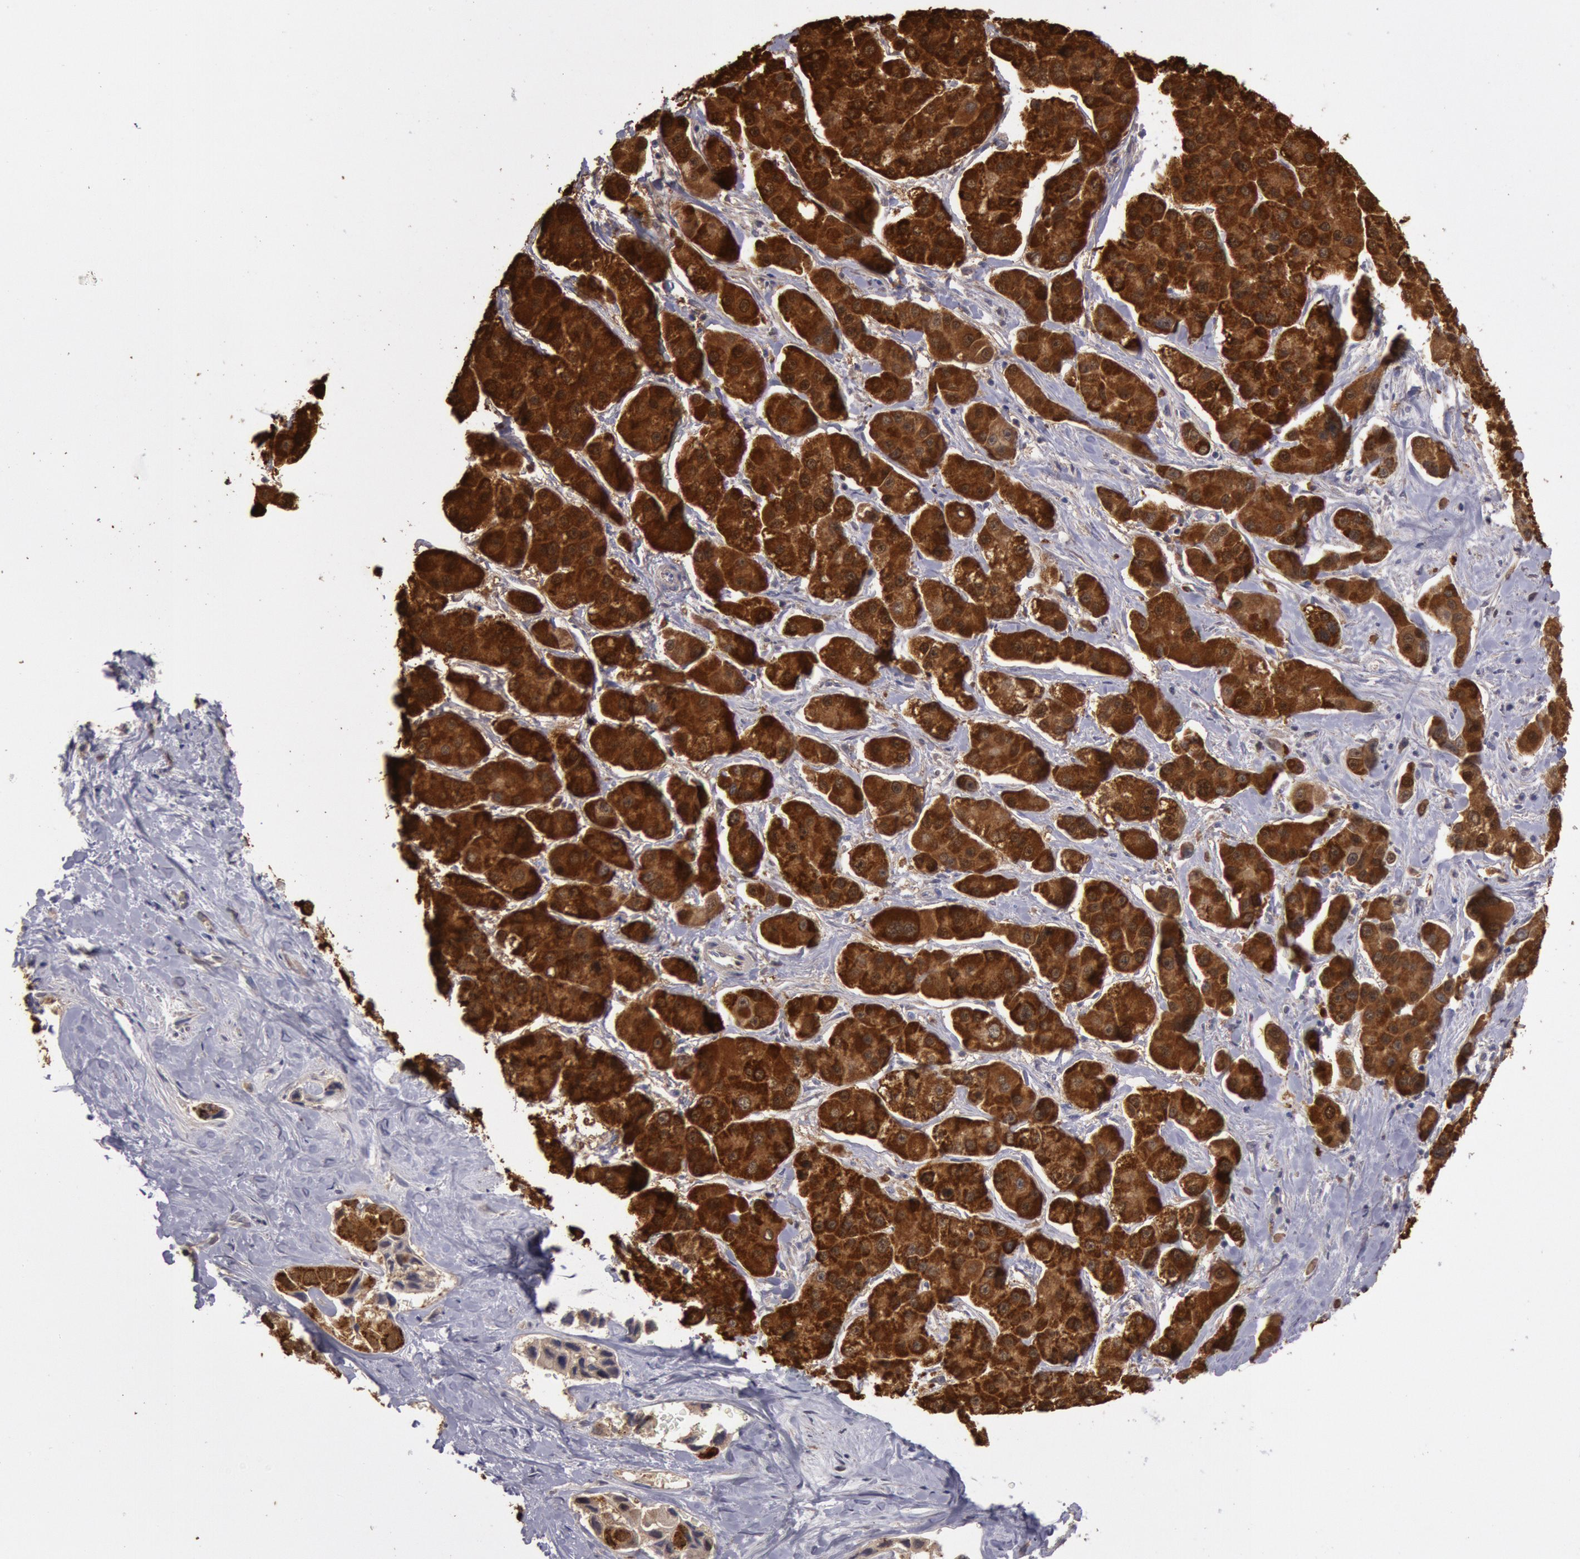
{"staining": {"intensity": "strong", "quantity": ">75%", "location": "cytoplasmic/membranous"}, "tissue": "liver cancer", "cell_type": "Tumor cells", "image_type": "cancer", "snomed": [{"axis": "morphology", "description": "Carcinoma, Hepatocellular, NOS"}, {"axis": "topography", "description": "Liver"}], "caption": "Immunohistochemical staining of human hepatocellular carcinoma (liver) exhibits high levels of strong cytoplasmic/membranous protein staining in approximately >75% of tumor cells.", "gene": "MPST", "patient": {"sex": "female", "age": 85}}